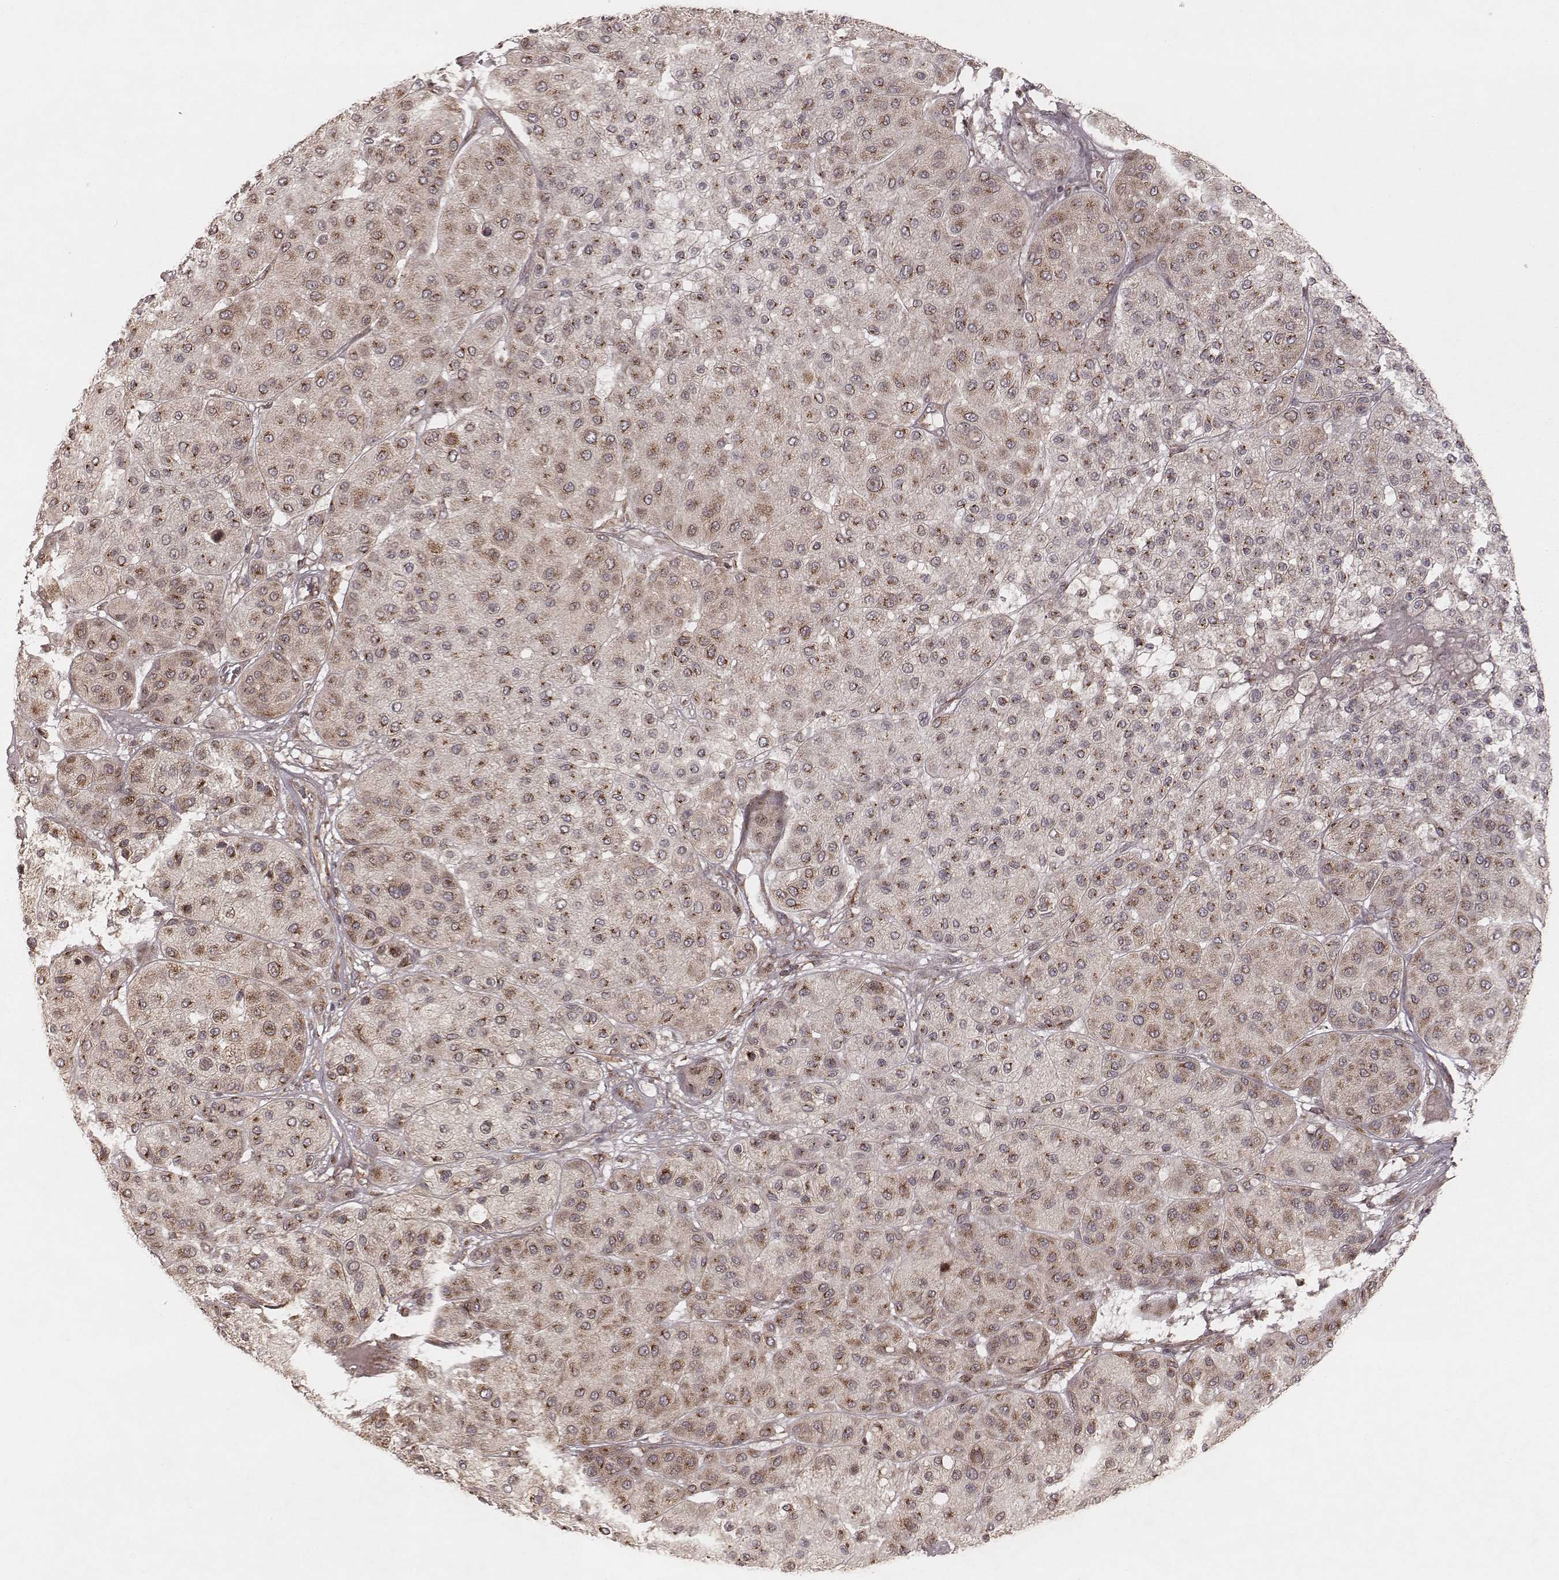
{"staining": {"intensity": "moderate", "quantity": ">75%", "location": "cytoplasmic/membranous"}, "tissue": "melanoma", "cell_type": "Tumor cells", "image_type": "cancer", "snomed": [{"axis": "morphology", "description": "Malignant melanoma, Metastatic site"}, {"axis": "topography", "description": "Smooth muscle"}], "caption": "A medium amount of moderate cytoplasmic/membranous expression is present in about >75% of tumor cells in melanoma tissue.", "gene": "MYO19", "patient": {"sex": "male", "age": 41}}